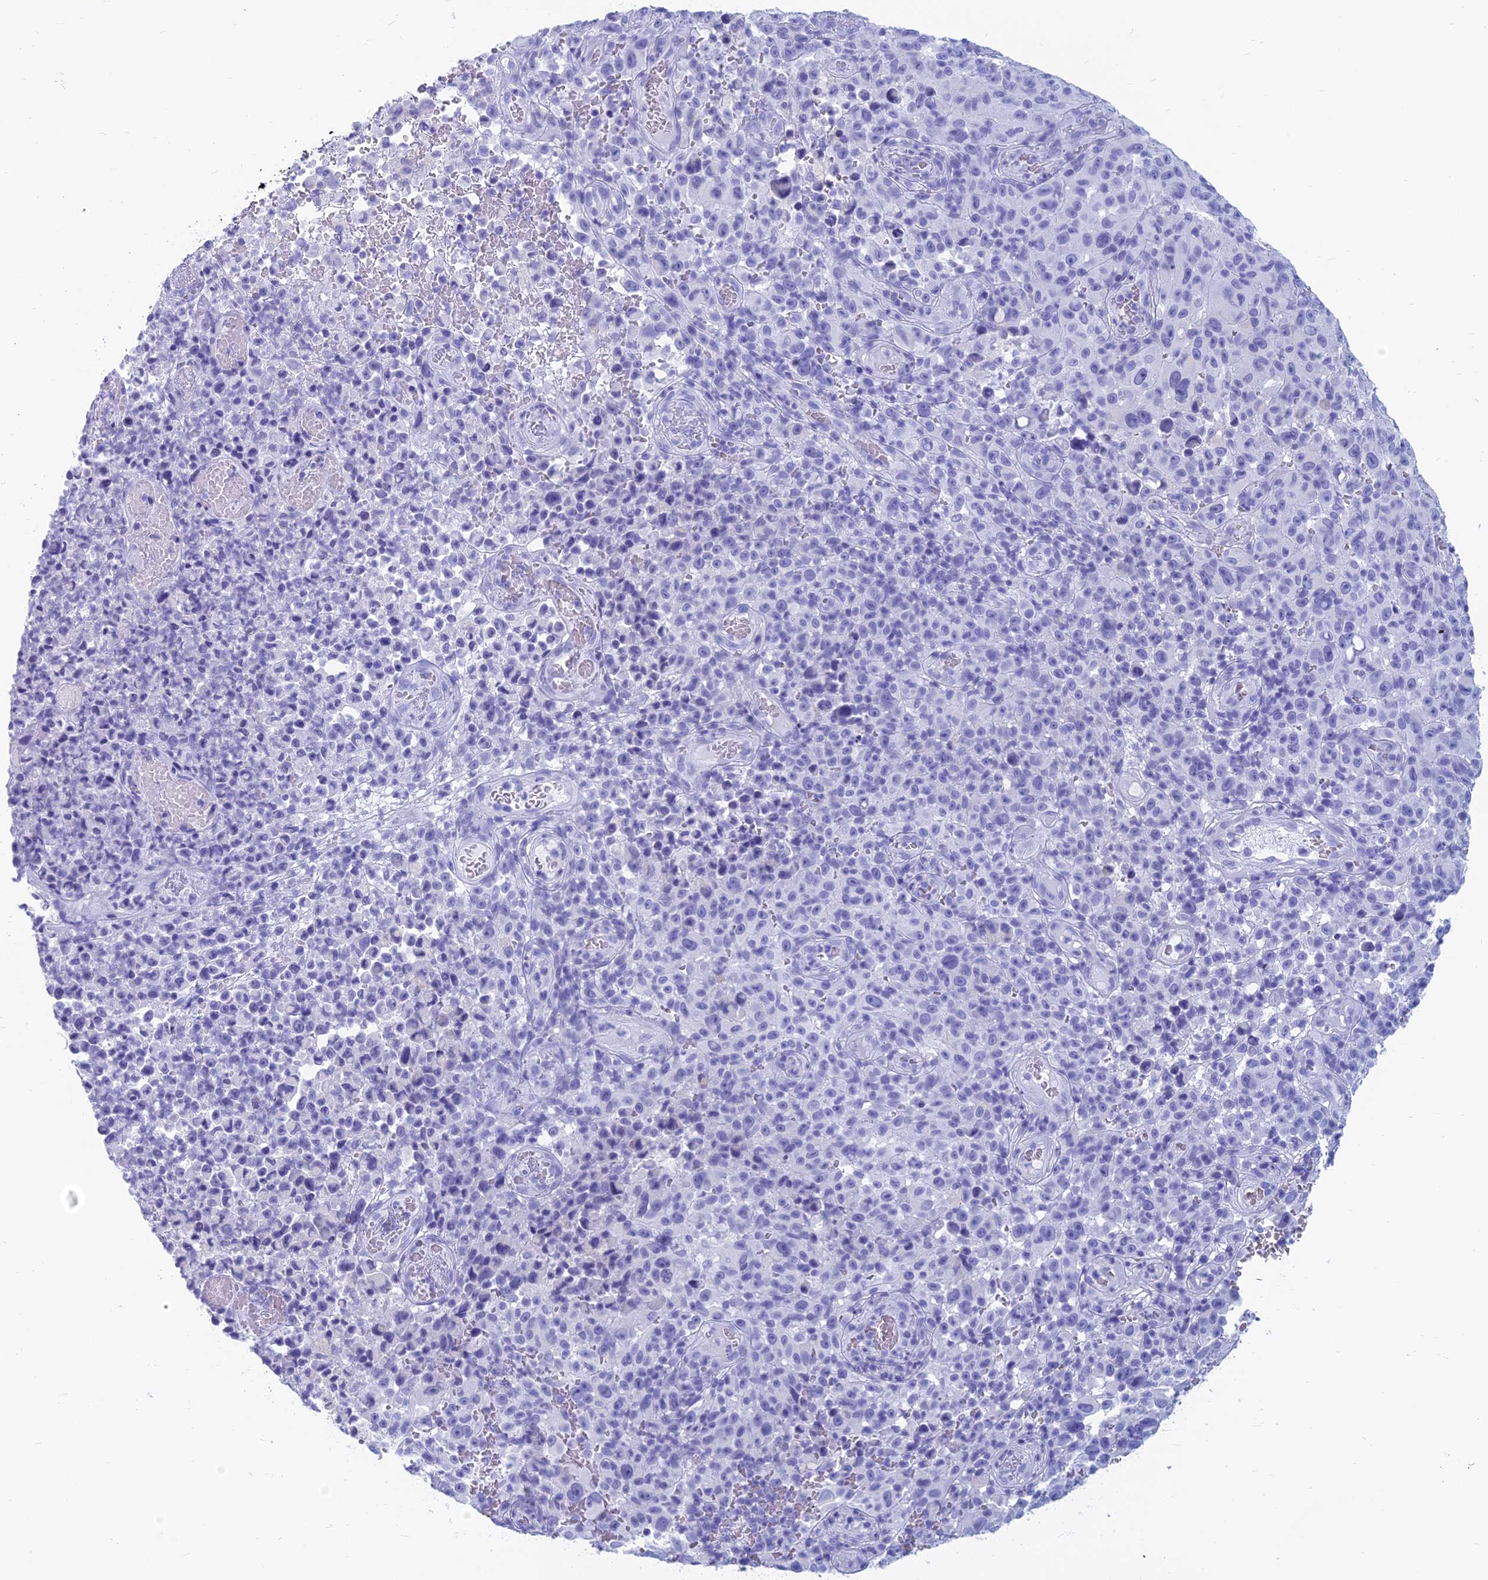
{"staining": {"intensity": "negative", "quantity": "none", "location": "none"}, "tissue": "melanoma", "cell_type": "Tumor cells", "image_type": "cancer", "snomed": [{"axis": "morphology", "description": "Malignant melanoma, NOS"}, {"axis": "topography", "description": "Skin"}], "caption": "Melanoma was stained to show a protein in brown. There is no significant positivity in tumor cells. The staining was performed using DAB (3,3'-diaminobenzidine) to visualize the protein expression in brown, while the nuclei were stained in blue with hematoxylin (Magnification: 20x).", "gene": "CAPS", "patient": {"sex": "female", "age": 82}}